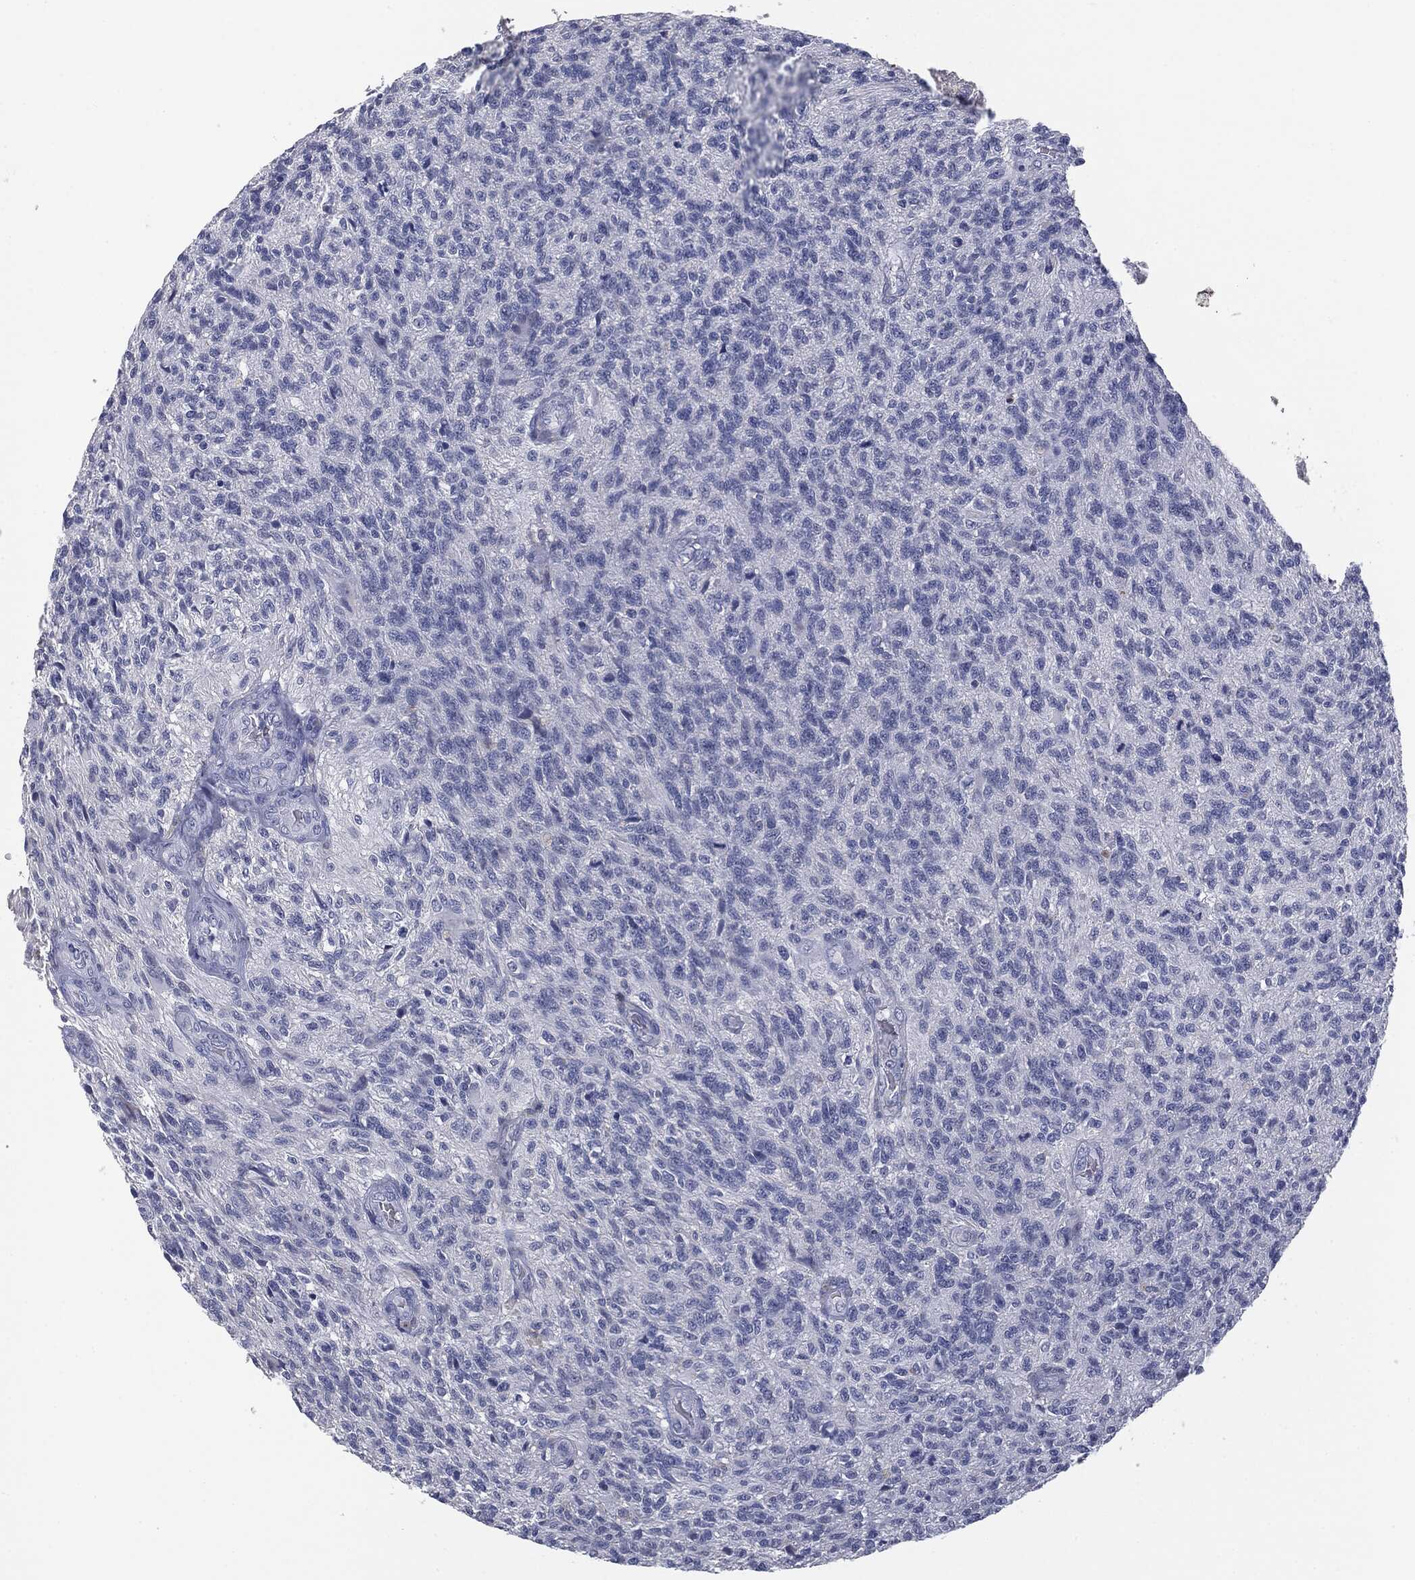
{"staining": {"intensity": "negative", "quantity": "none", "location": "none"}, "tissue": "glioma", "cell_type": "Tumor cells", "image_type": "cancer", "snomed": [{"axis": "morphology", "description": "Glioma, malignant, High grade"}, {"axis": "topography", "description": "Brain"}], "caption": "A photomicrograph of malignant glioma (high-grade) stained for a protein demonstrates no brown staining in tumor cells.", "gene": "MUC1", "patient": {"sex": "male", "age": 56}}